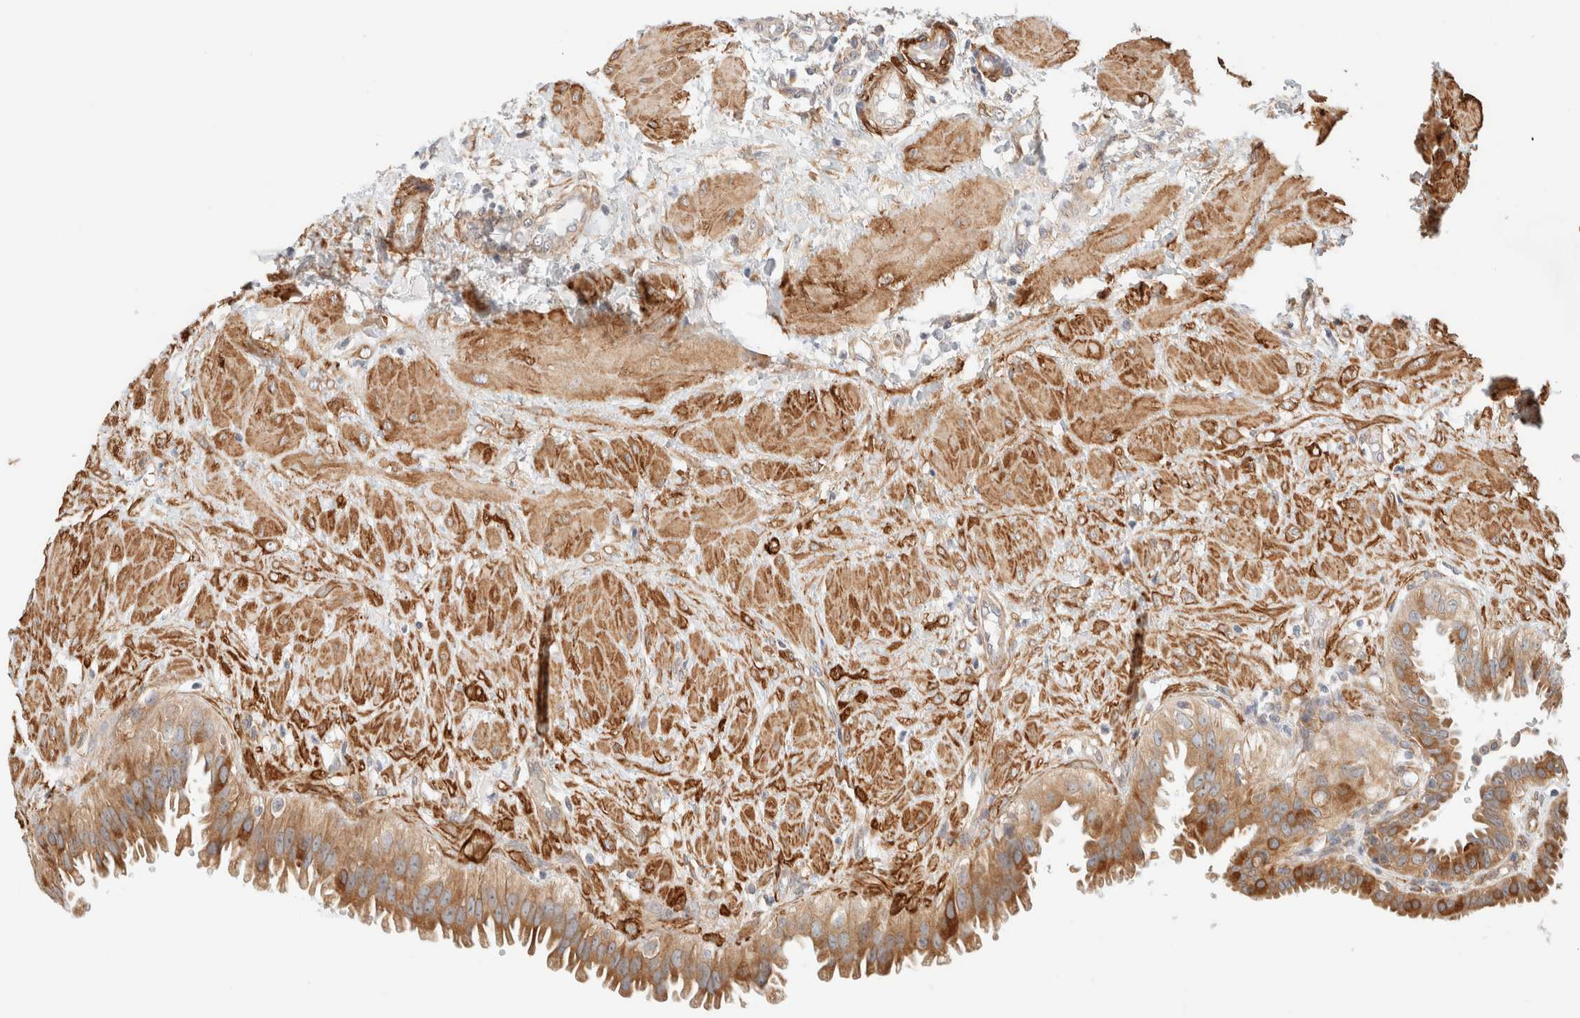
{"staining": {"intensity": "moderate", "quantity": ">75%", "location": "cytoplasmic/membranous"}, "tissue": "fallopian tube", "cell_type": "Glandular cells", "image_type": "normal", "snomed": [{"axis": "morphology", "description": "Normal tissue, NOS"}, {"axis": "topography", "description": "Fallopian tube"}, {"axis": "topography", "description": "Placenta"}], "caption": "Glandular cells exhibit medium levels of moderate cytoplasmic/membranous positivity in about >75% of cells in normal human fallopian tube. (DAB IHC, brown staining for protein, blue staining for nuclei).", "gene": "RRP15", "patient": {"sex": "female", "age": 34}}